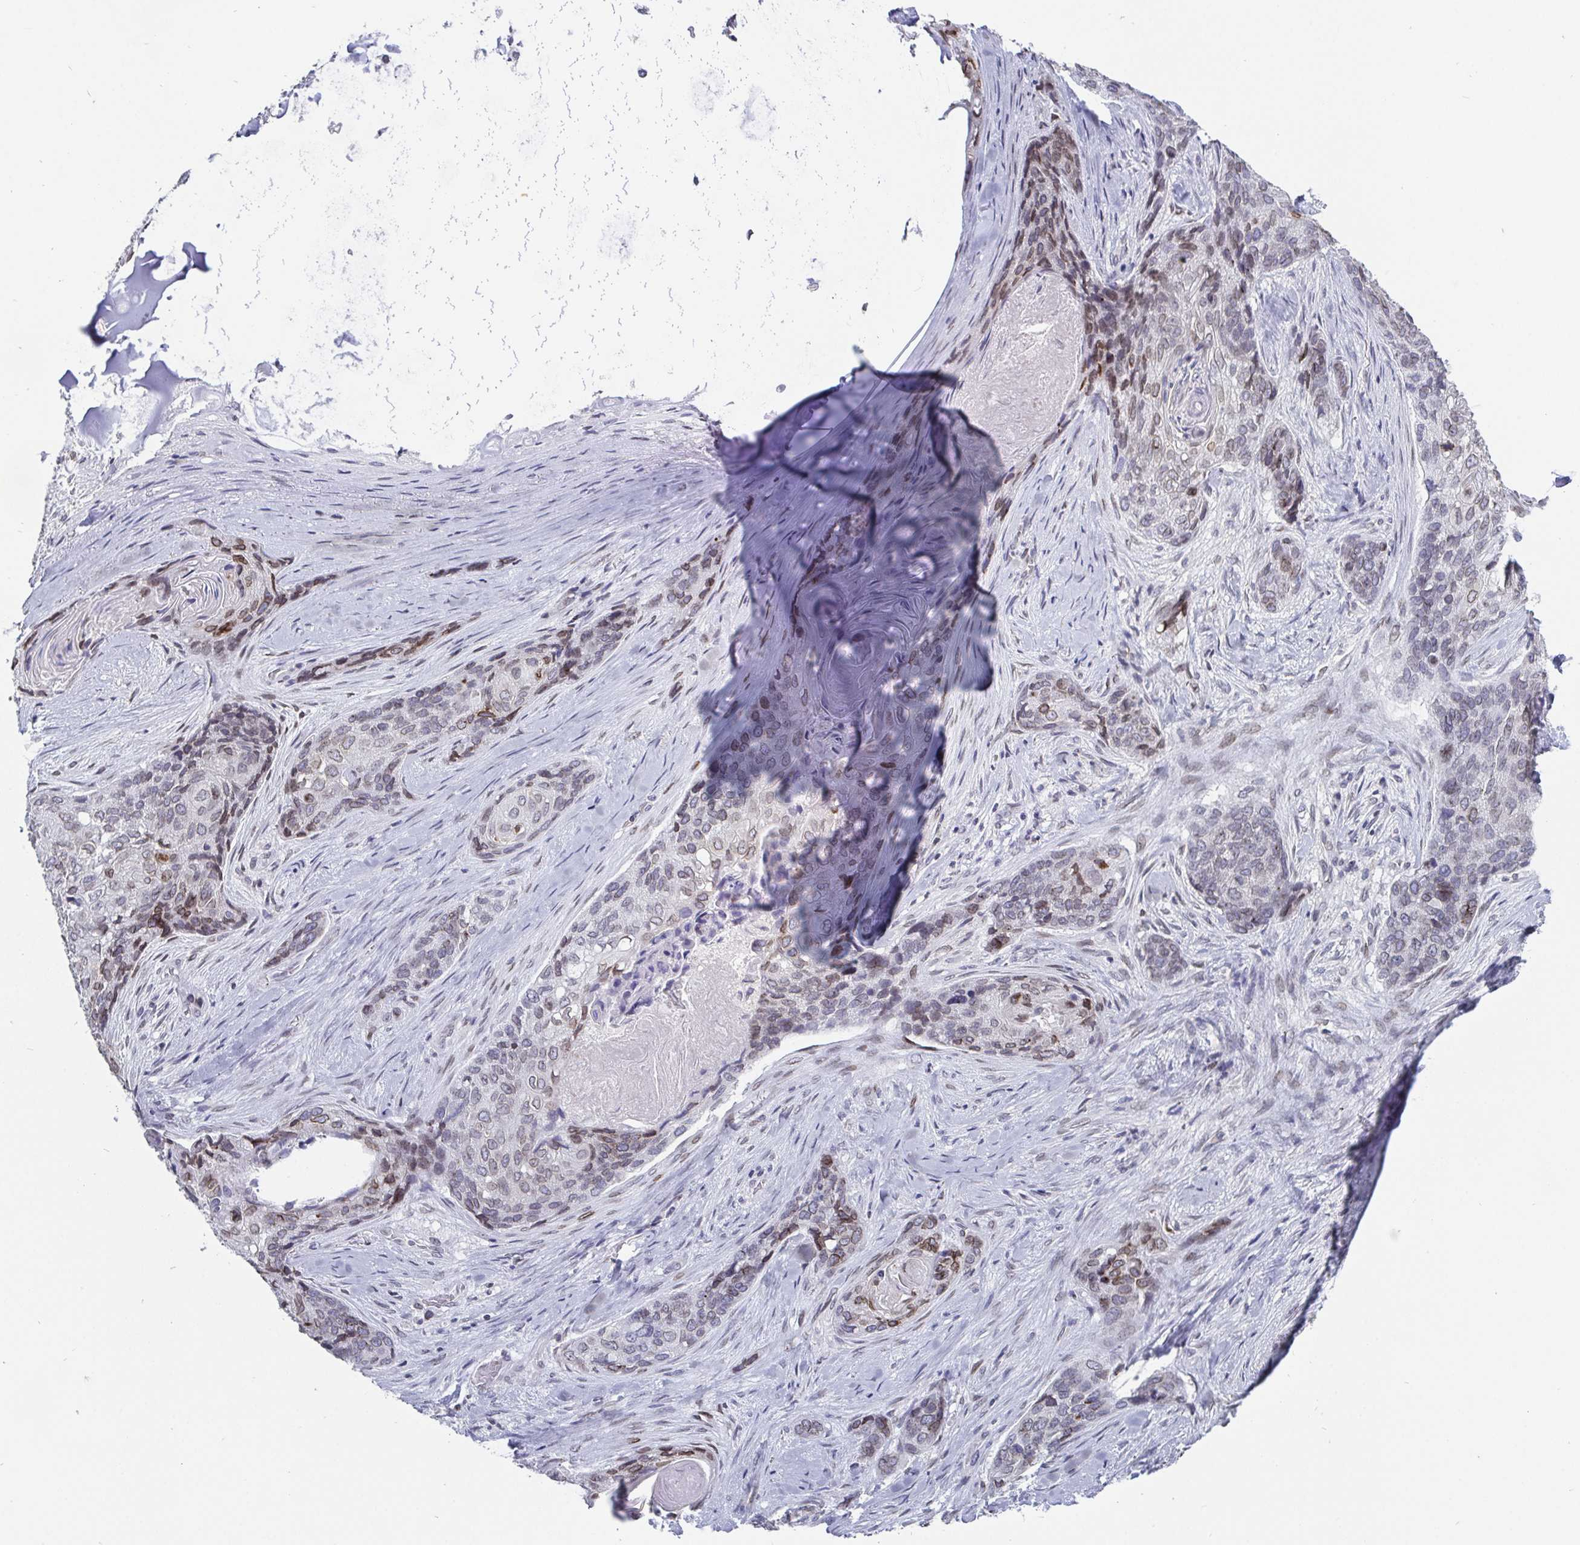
{"staining": {"intensity": "weak", "quantity": "<25%", "location": "nuclear"}, "tissue": "lung cancer", "cell_type": "Tumor cells", "image_type": "cancer", "snomed": [{"axis": "morphology", "description": "Squamous cell carcinoma, NOS"}, {"axis": "morphology", "description": "Squamous cell carcinoma, metastatic, NOS"}, {"axis": "topography", "description": "Lymph node"}, {"axis": "topography", "description": "Lung"}], "caption": "High power microscopy micrograph of an IHC micrograph of lung metastatic squamous cell carcinoma, revealing no significant expression in tumor cells.", "gene": "EMD", "patient": {"sex": "male", "age": 41}}